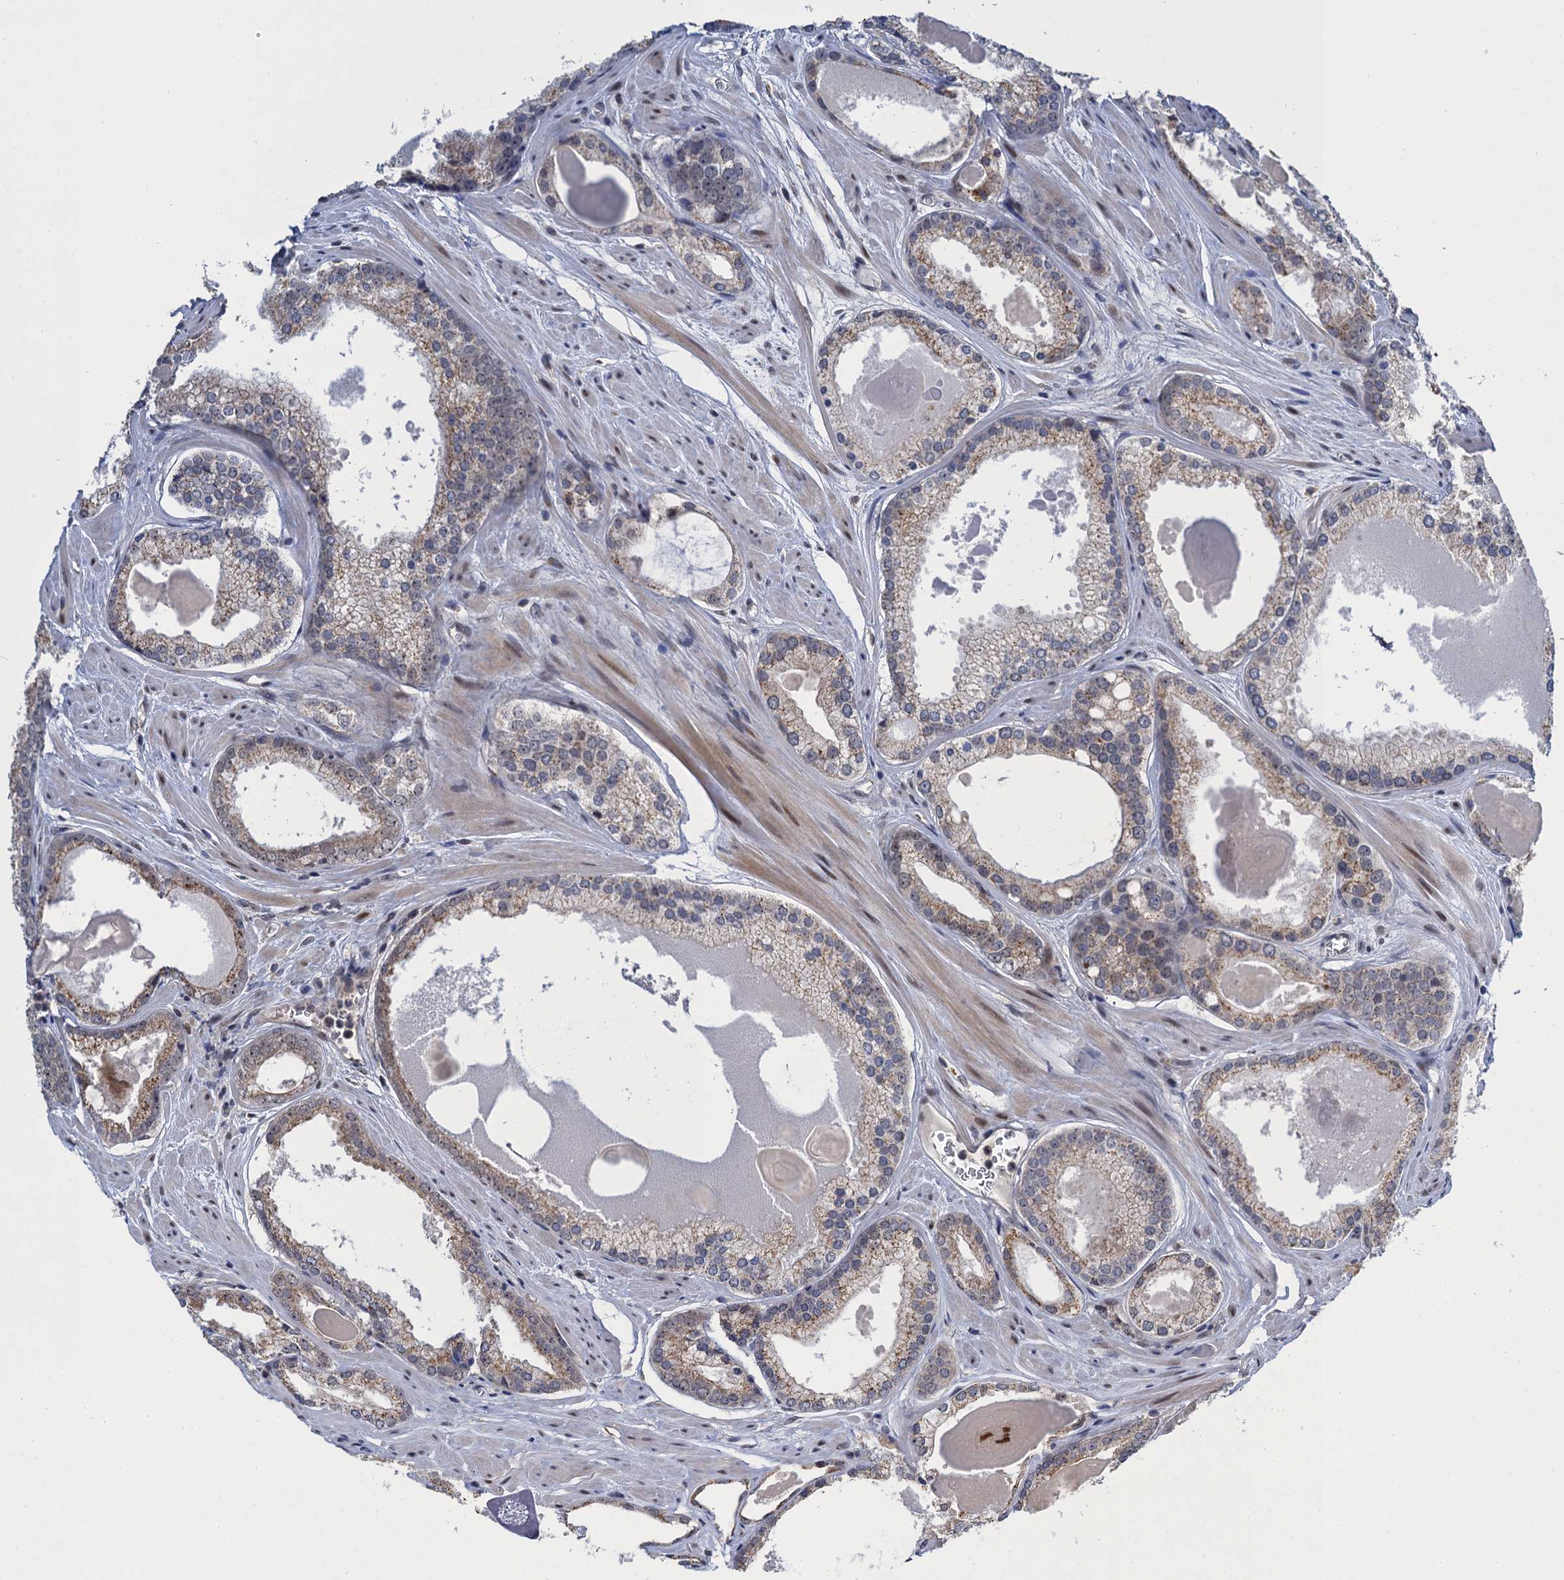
{"staining": {"intensity": "weak", "quantity": "<25%", "location": "cytoplasmic/membranous"}, "tissue": "prostate cancer", "cell_type": "Tumor cells", "image_type": "cancer", "snomed": [{"axis": "morphology", "description": "Adenocarcinoma, Low grade"}, {"axis": "topography", "description": "Prostate"}], "caption": "This image is of prostate cancer stained with immunohistochemistry (IHC) to label a protein in brown with the nuclei are counter-stained blue. There is no expression in tumor cells.", "gene": "ZAR1L", "patient": {"sex": "male", "age": 54}}